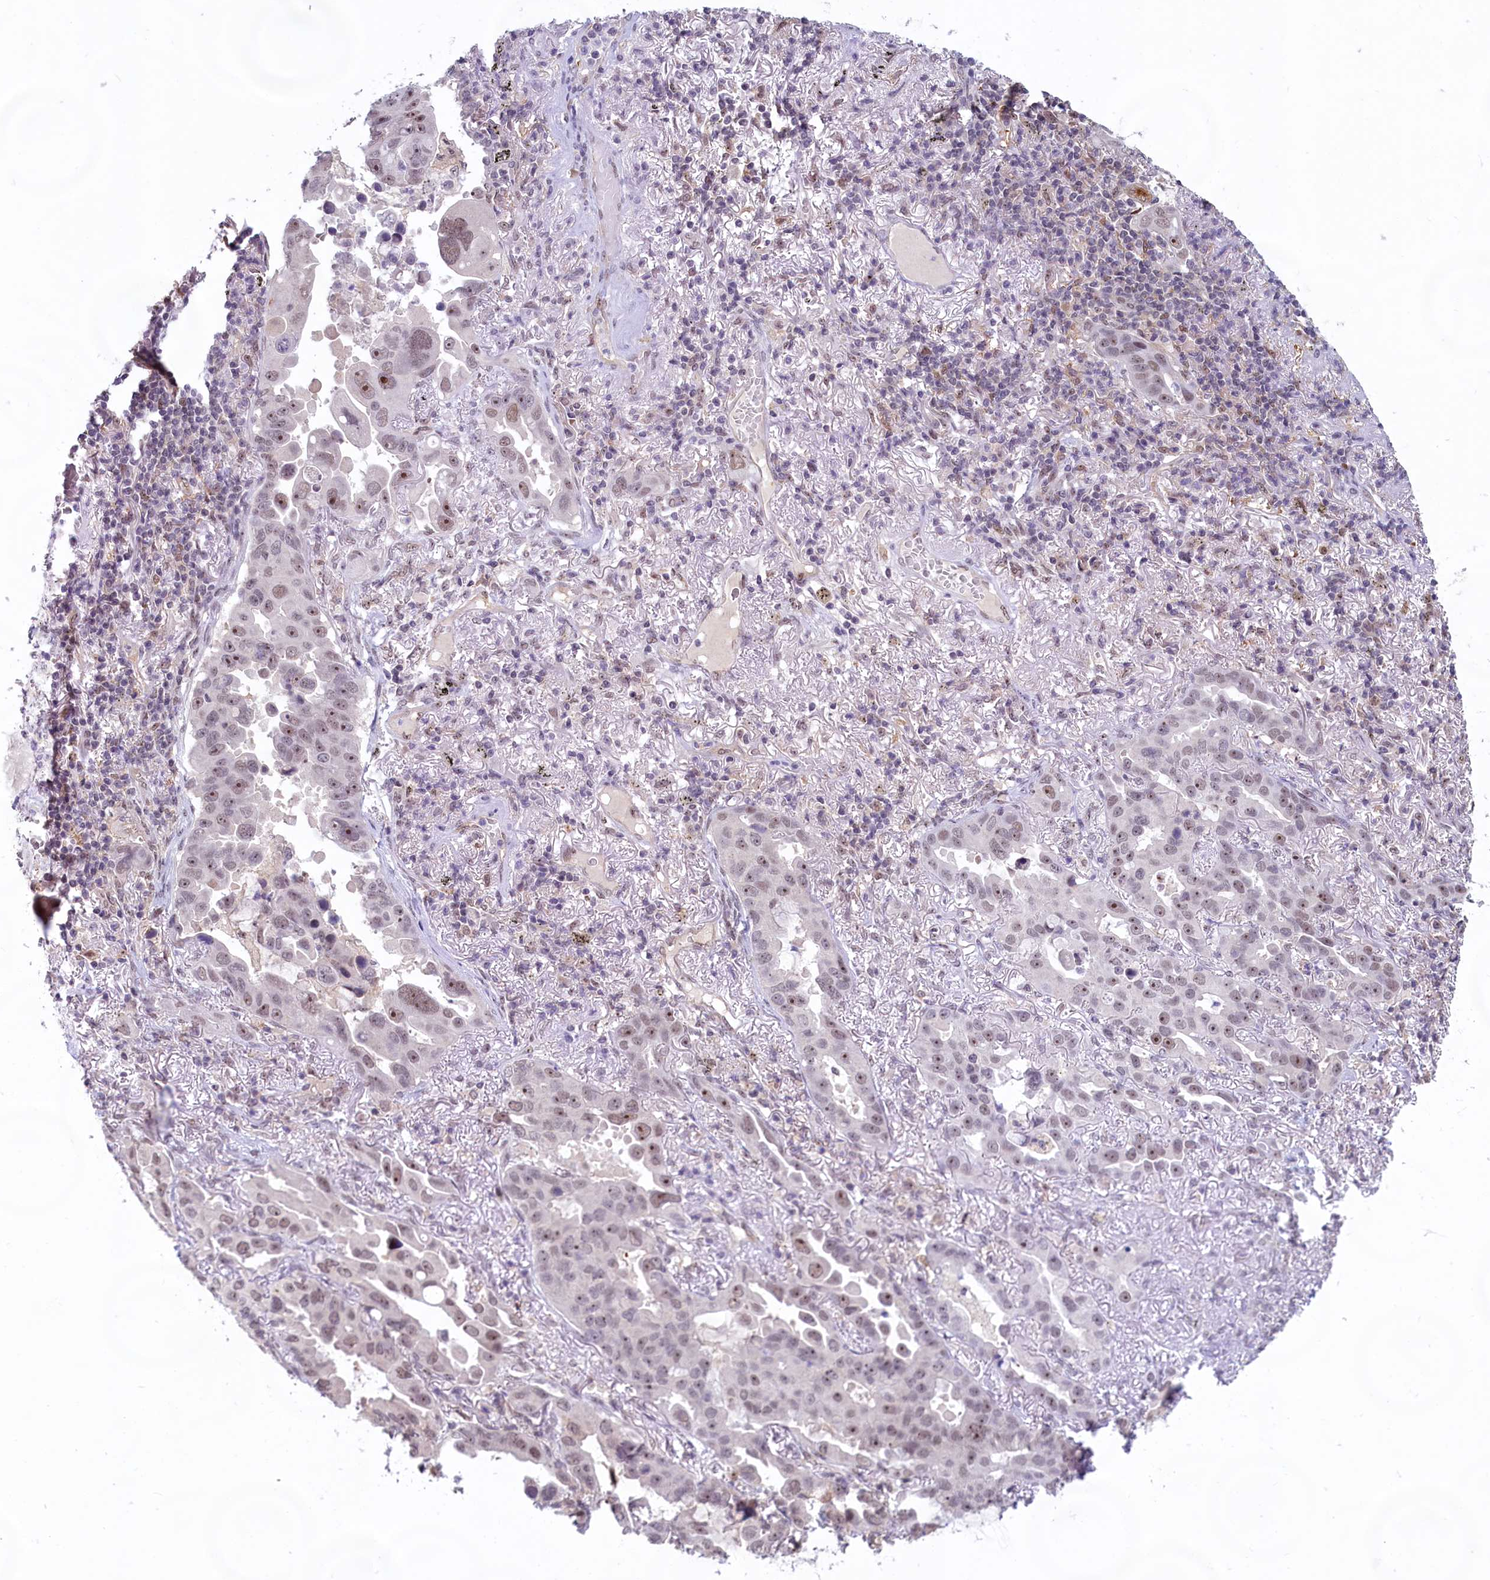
{"staining": {"intensity": "moderate", "quantity": "<25%", "location": "nuclear"}, "tissue": "lung cancer", "cell_type": "Tumor cells", "image_type": "cancer", "snomed": [{"axis": "morphology", "description": "Adenocarcinoma, NOS"}, {"axis": "topography", "description": "Lung"}], "caption": "An image of human adenocarcinoma (lung) stained for a protein demonstrates moderate nuclear brown staining in tumor cells.", "gene": "C1D", "patient": {"sex": "male", "age": 64}}